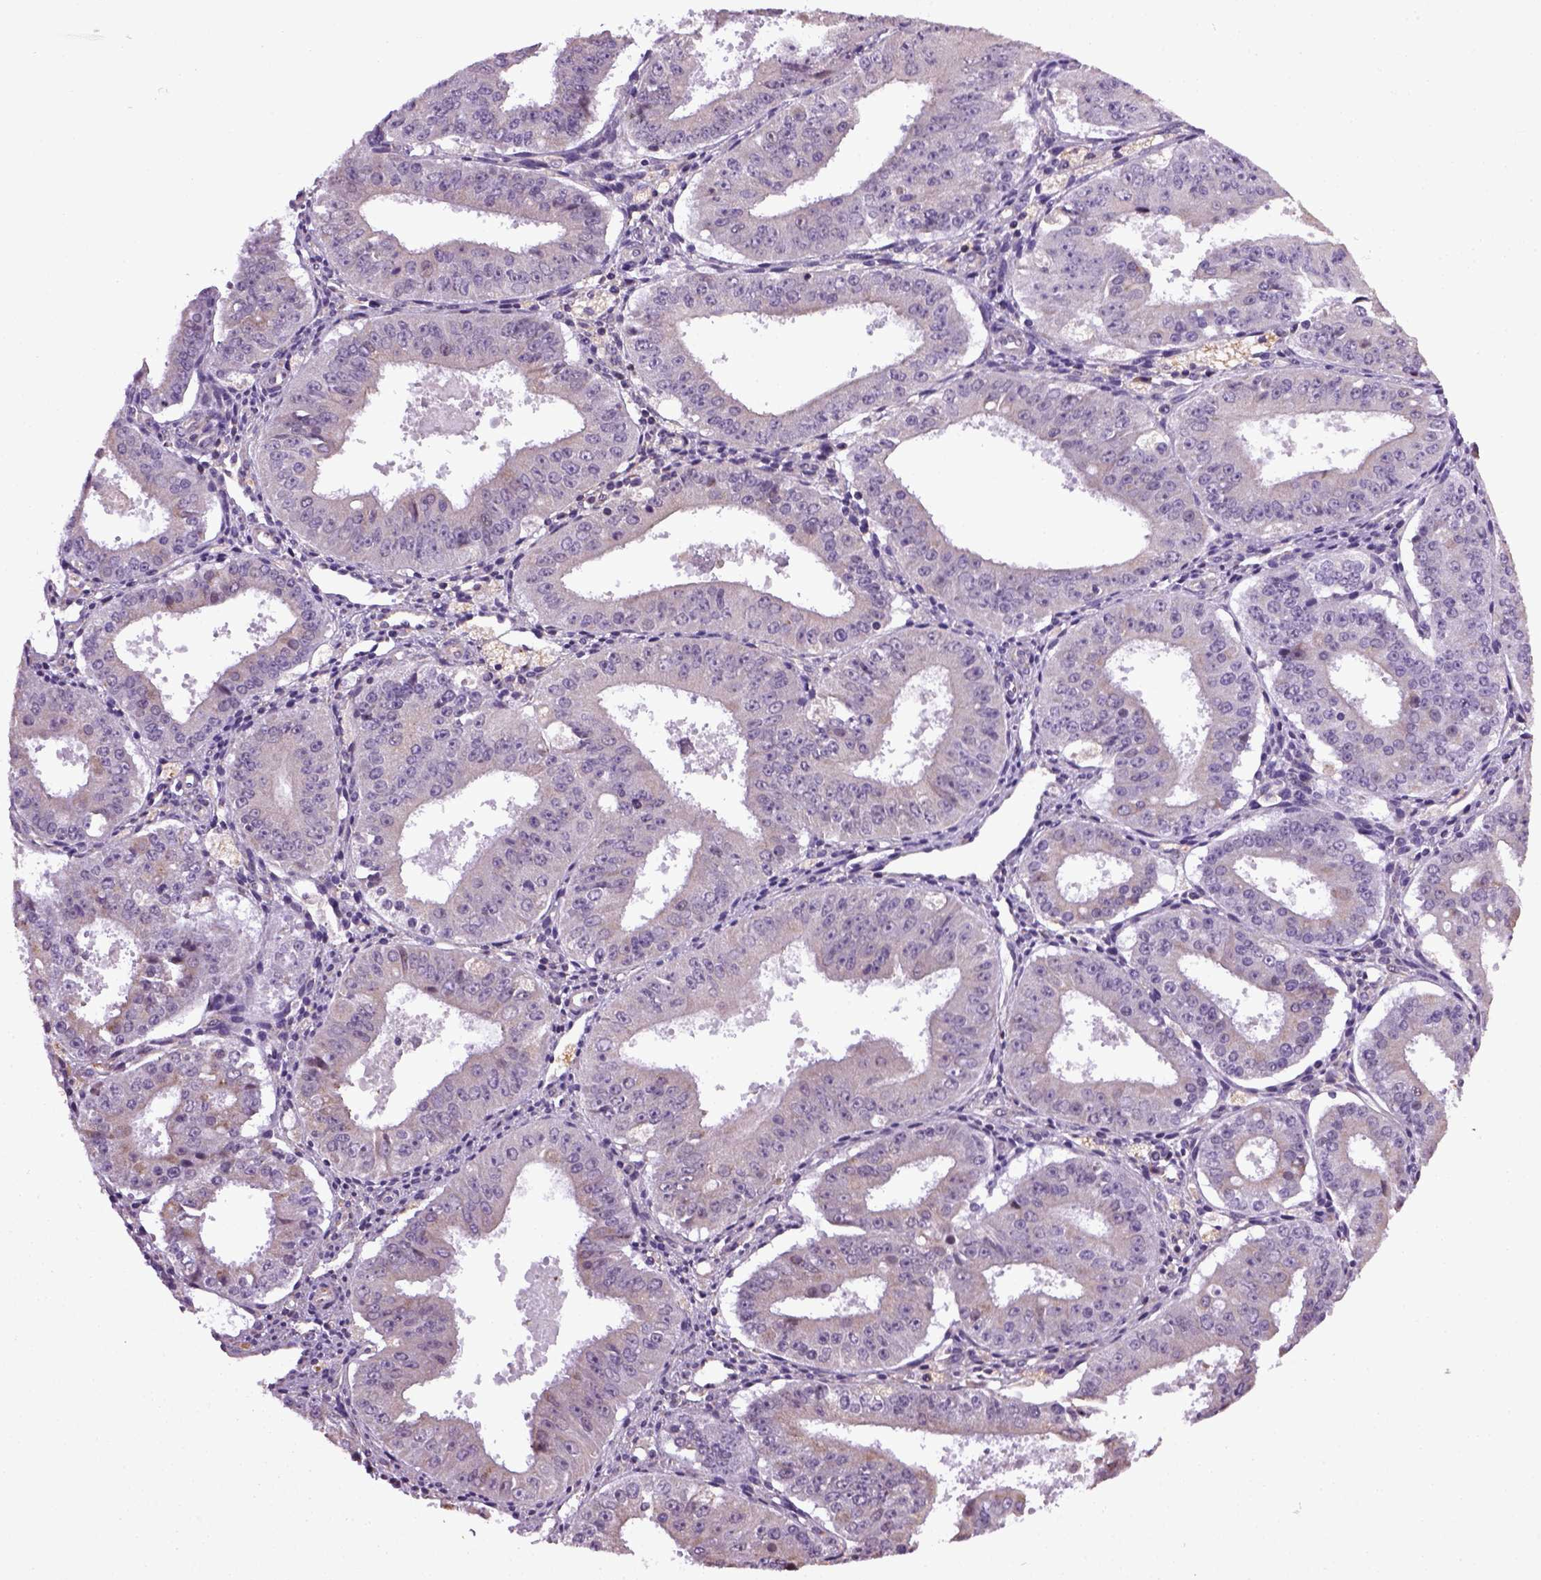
{"staining": {"intensity": "negative", "quantity": "none", "location": "none"}, "tissue": "ovarian cancer", "cell_type": "Tumor cells", "image_type": "cancer", "snomed": [{"axis": "morphology", "description": "Carcinoma, endometroid"}, {"axis": "topography", "description": "Ovary"}], "caption": "A high-resolution micrograph shows IHC staining of ovarian cancer (endometroid carcinoma), which displays no significant staining in tumor cells.", "gene": "TPRG1", "patient": {"sex": "female", "age": 42}}